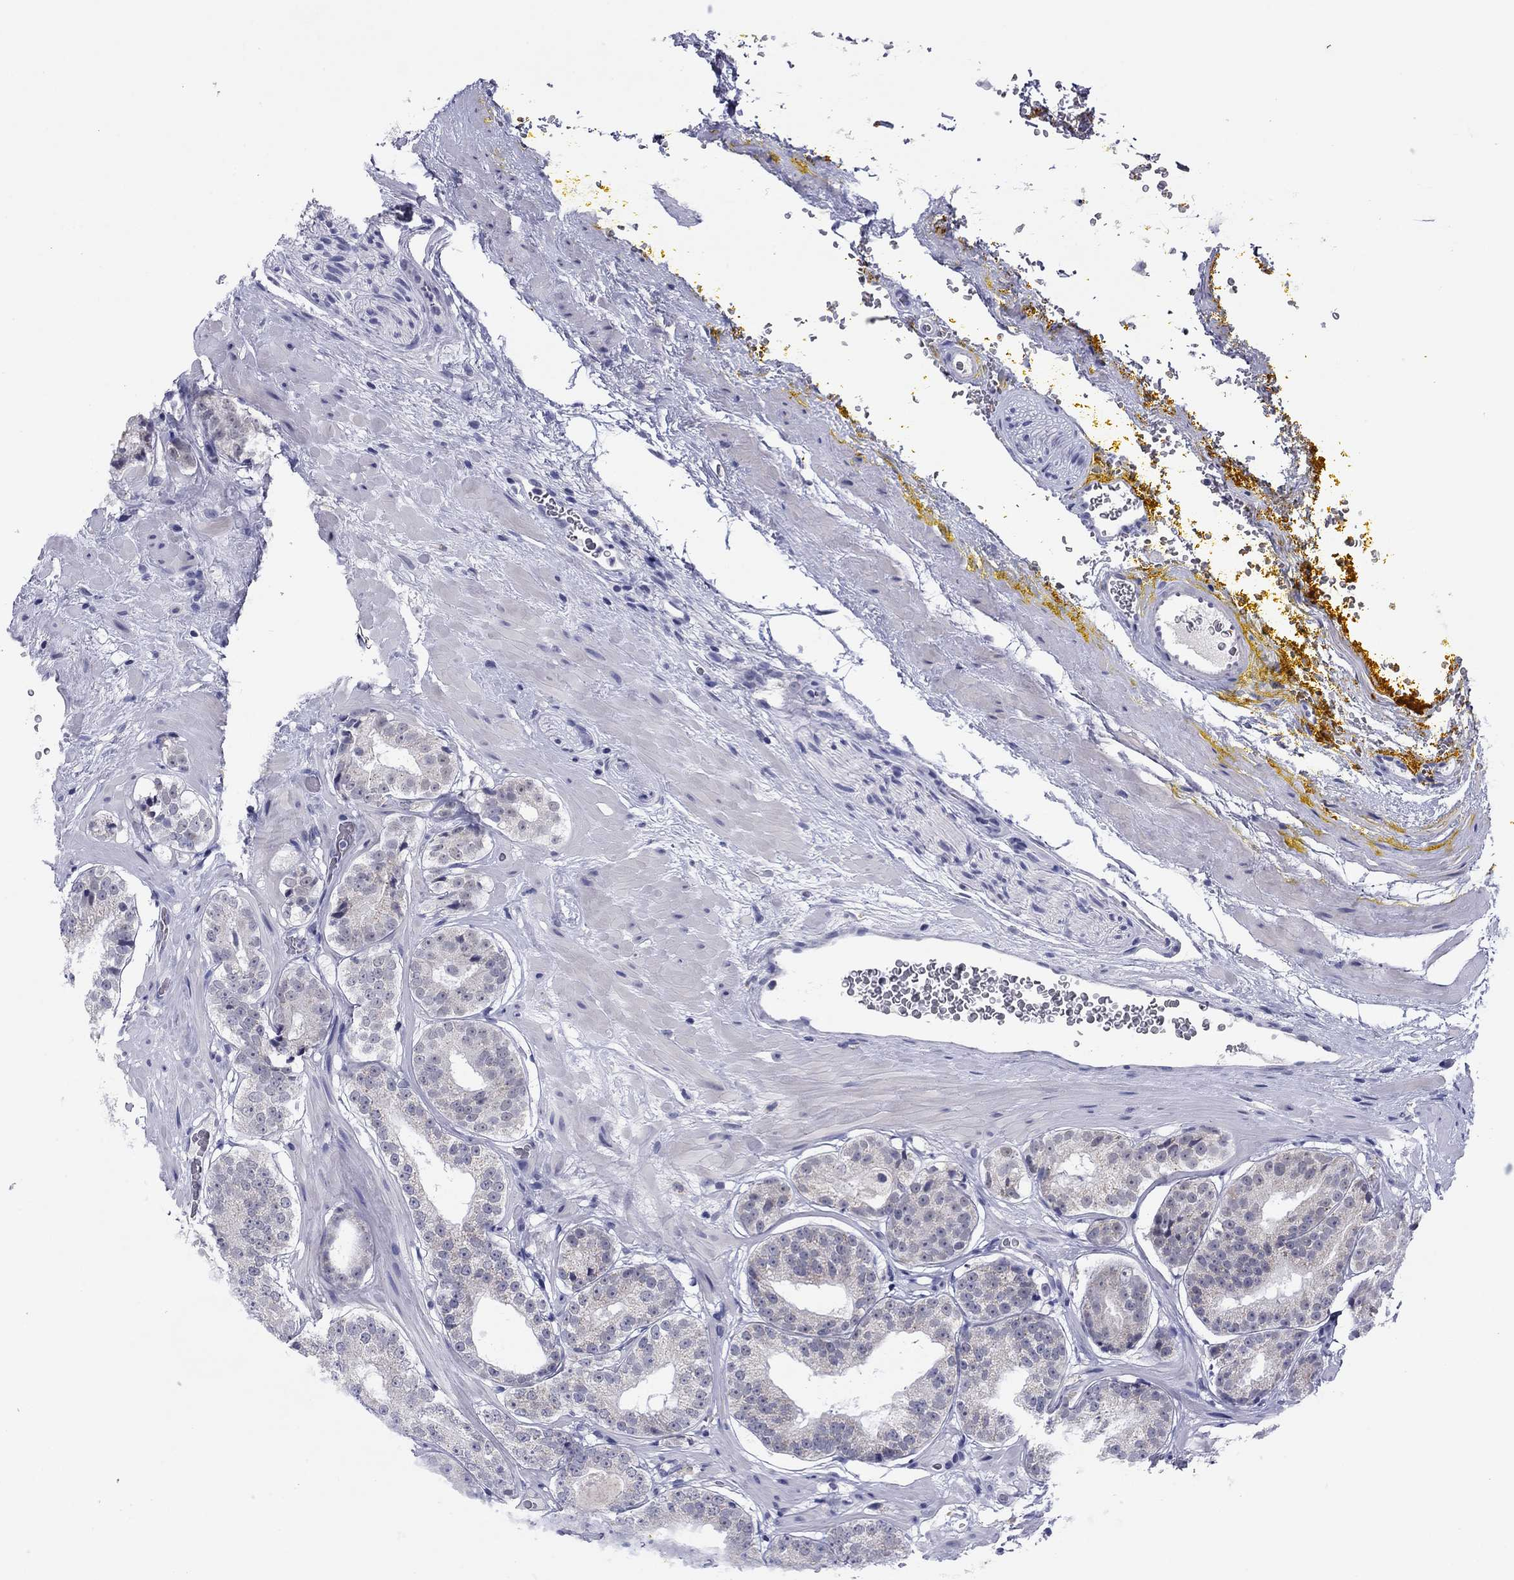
{"staining": {"intensity": "negative", "quantity": "none", "location": "none"}, "tissue": "prostate cancer", "cell_type": "Tumor cells", "image_type": "cancer", "snomed": [{"axis": "morphology", "description": "Adenocarcinoma, Low grade"}, {"axis": "topography", "description": "Prostate"}], "caption": "High magnification brightfield microscopy of prostate cancer (low-grade adenocarcinoma) stained with DAB (3,3'-diaminobenzidine) (brown) and counterstained with hematoxylin (blue): tumor cells show no significant expression.", "gene": "TCFL5", "patient": {"sex": "male", "age": 60}}